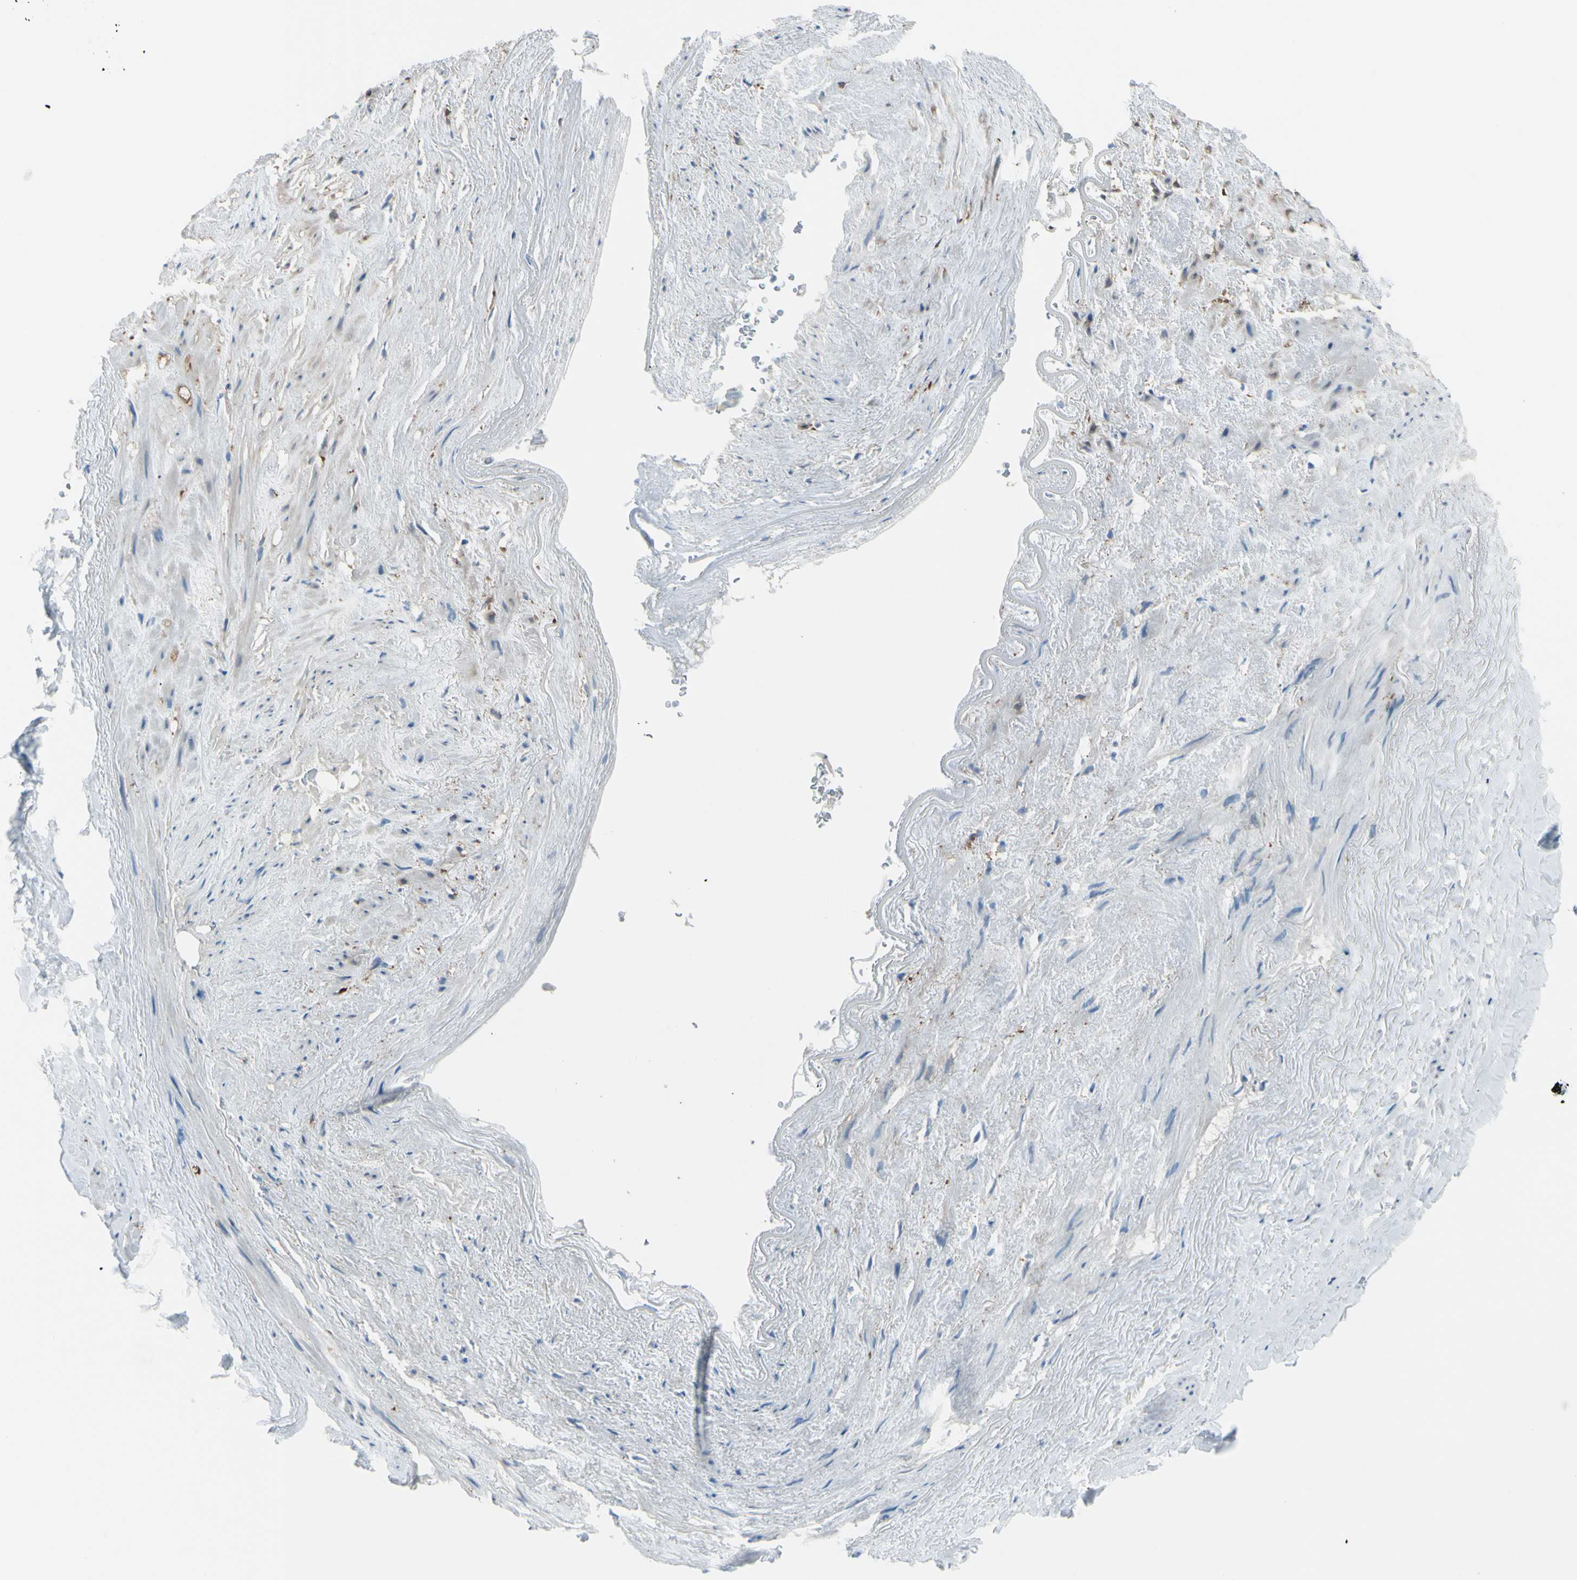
{"staining": {"intensity": "negative", "quantity": "none", "location": "none"}, "tissue": "adipose tissue", "cell_type": "Adipocytes", "image_type": "normal", "snomed": [{"axis": "morphology", "description": "Normal tissue, NOS"}, {"axis": "topography", "description": "Peripheral nerve tissue"}], "caption": "A micrograph of human adipose tissue is negative for staining in adipocytes. (Immunohistochemistry (ihc), brightfield microscopy, high magnification).", "gene": "YWHAQ", "patient": {"sex": "male", "age": 70}}